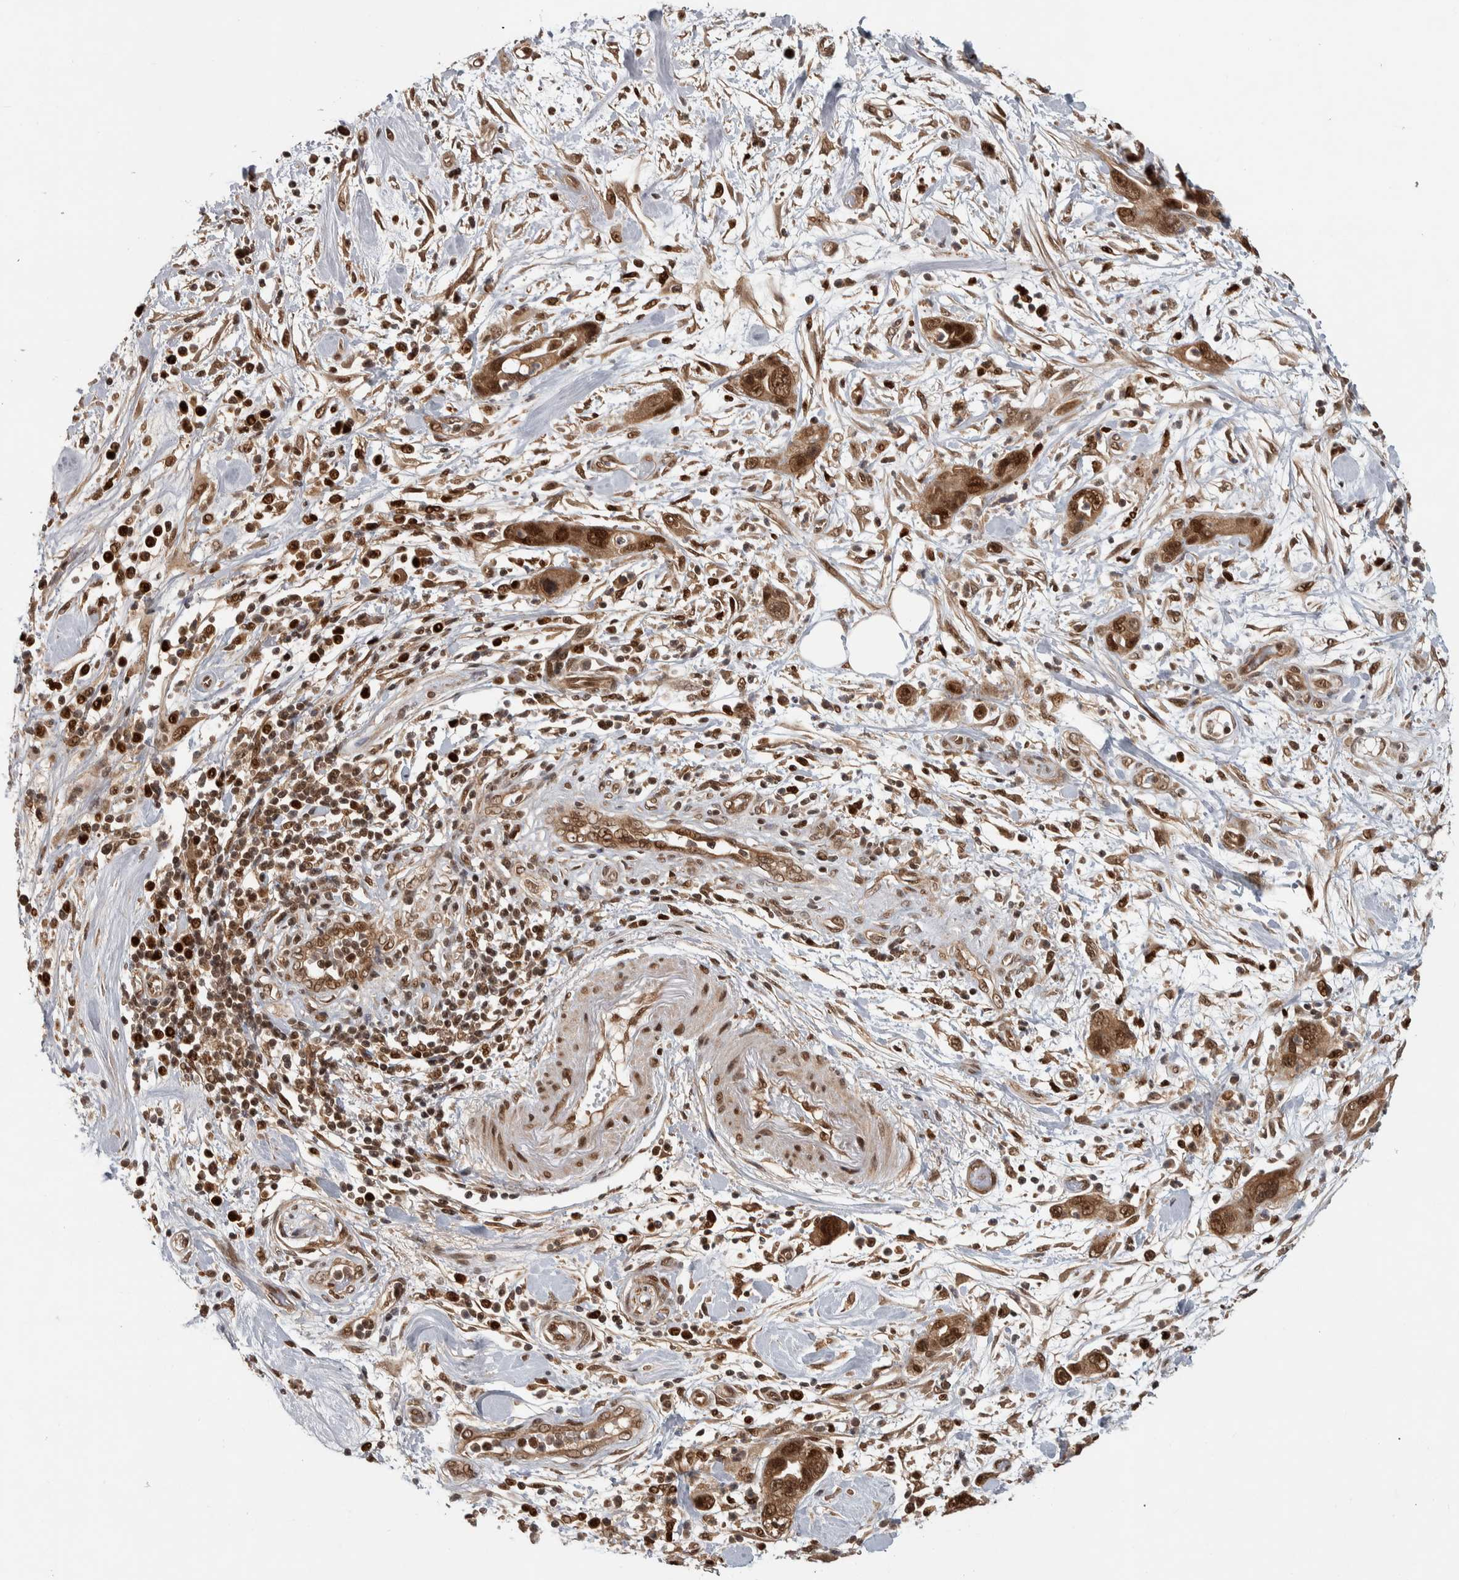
{"staining": {"intensity": "moderate", "quantity": ">75%", "location": "cytoplasmic/membranous,nuclear"}, "tissue": "pancreatic cancer", "cell_type": "Tumor cells", "image_type": "cancer", "snomed": [{"axis": "morphology", "description": "Adenocarcinoma, NOS"}, {"axis": "topography", "description": "Pancreas"}], "caption": "Protein expression analysis of pancreatic cancer exhibits moderate cytoplasmic/membranous and nuclear expression in about >75% of tumor cells.", "gene": "RPS6KA4", "patient": {"sex": "female", "age": 70}}